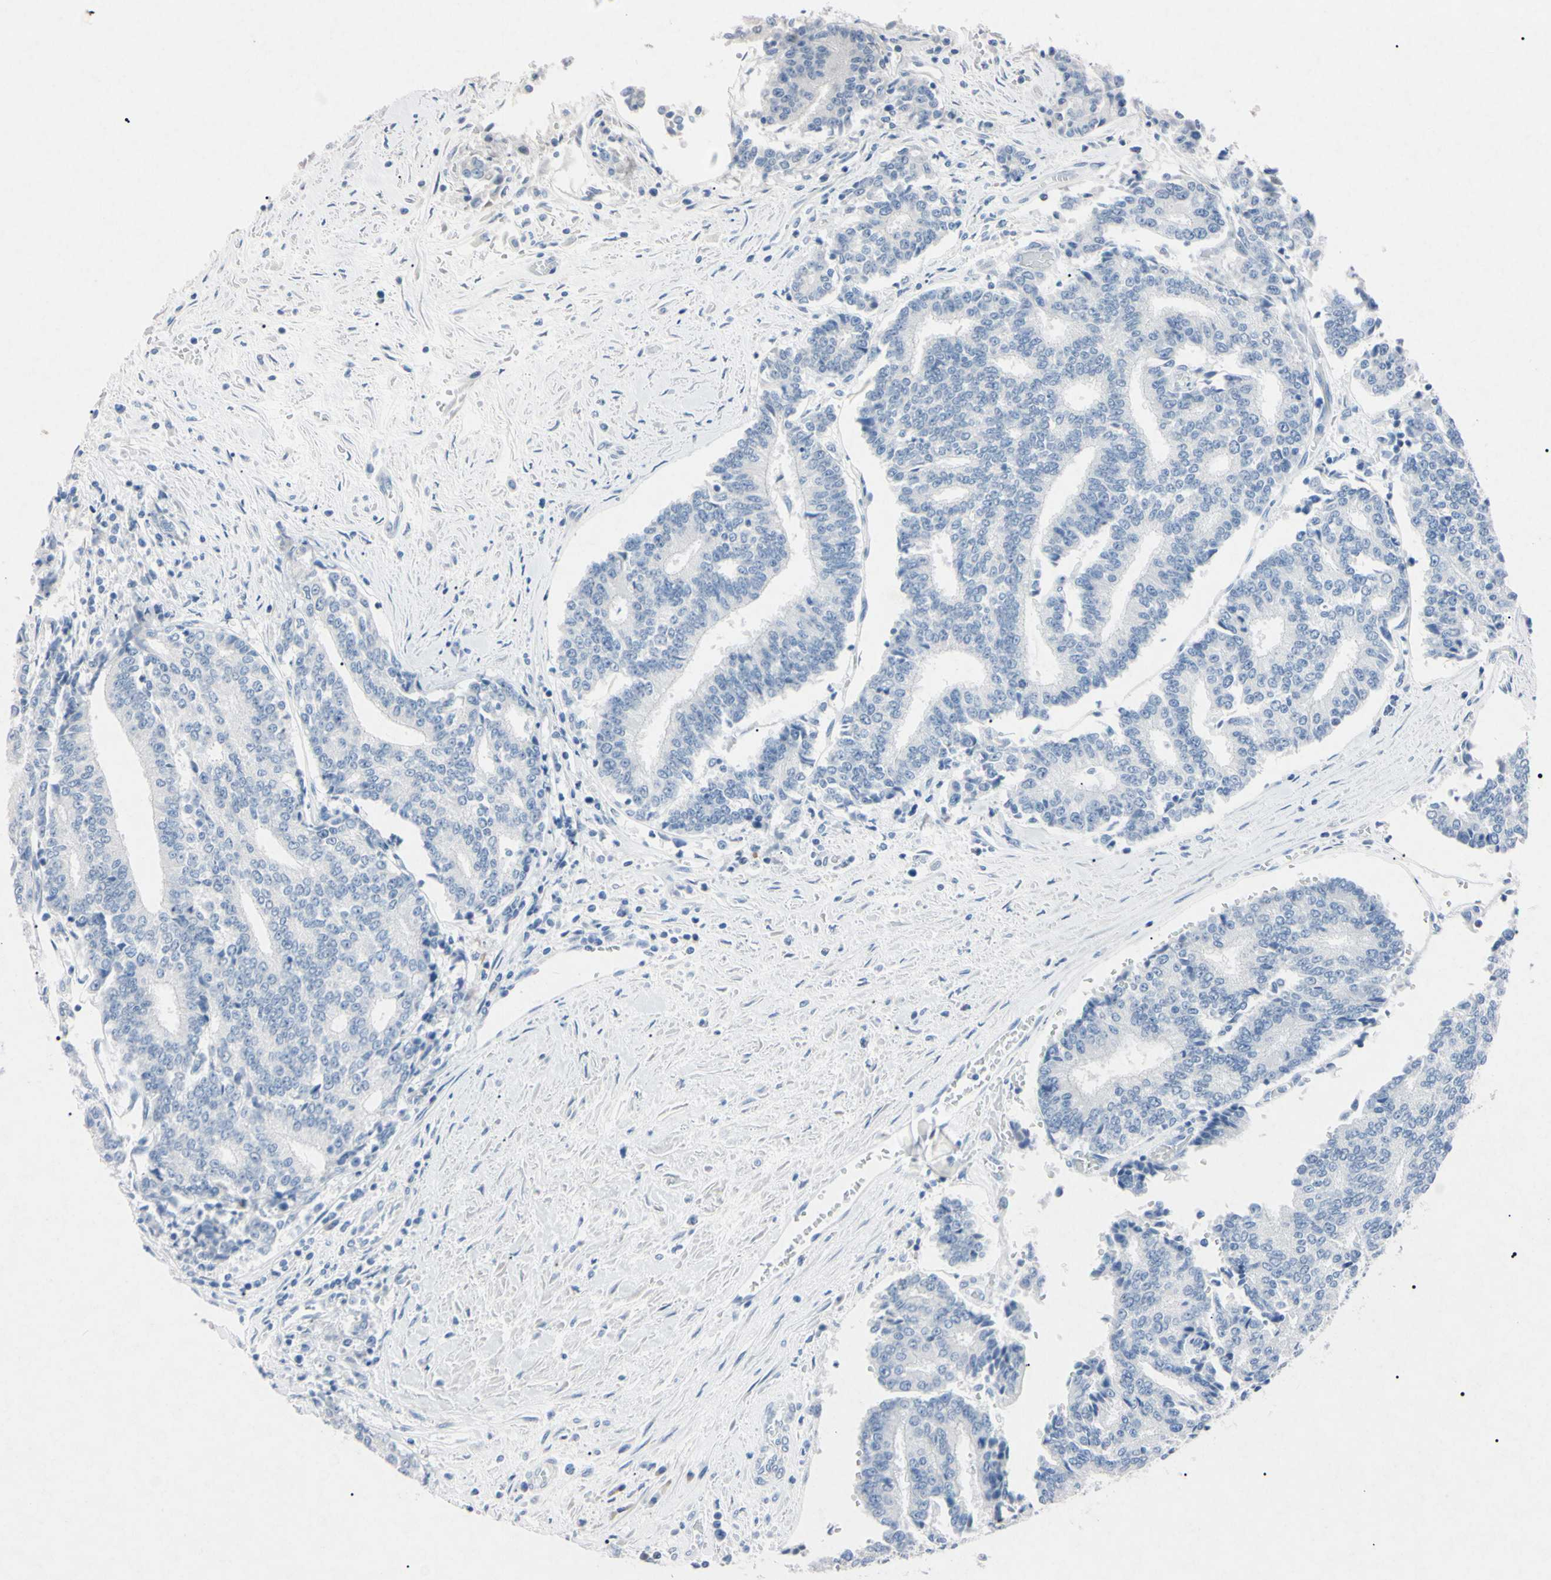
{"staining": {"intensity": "negative", "quantity": "none", "location": "none"}, "tissue": "prostate cancer", "cell_type": "Tumor cells", "image_type": "cancer", "snomed": [{"axis": "morphology", "description": "Normal tissue, NOS"}, {"axis": "morphology", "description": "Adenocarcinoma, High grade"}, {"axis": "topography", "description": "Prostate"}, {"axis": "topography", "description": "Seminal veicle"}], "caption": "Protein analysis of prostate cancer (high-grade adenocarcinoma) reveals no significant positivity in tumor cells.", "gene": "ELN", "patient": {"sex": "male", "age": 55}}